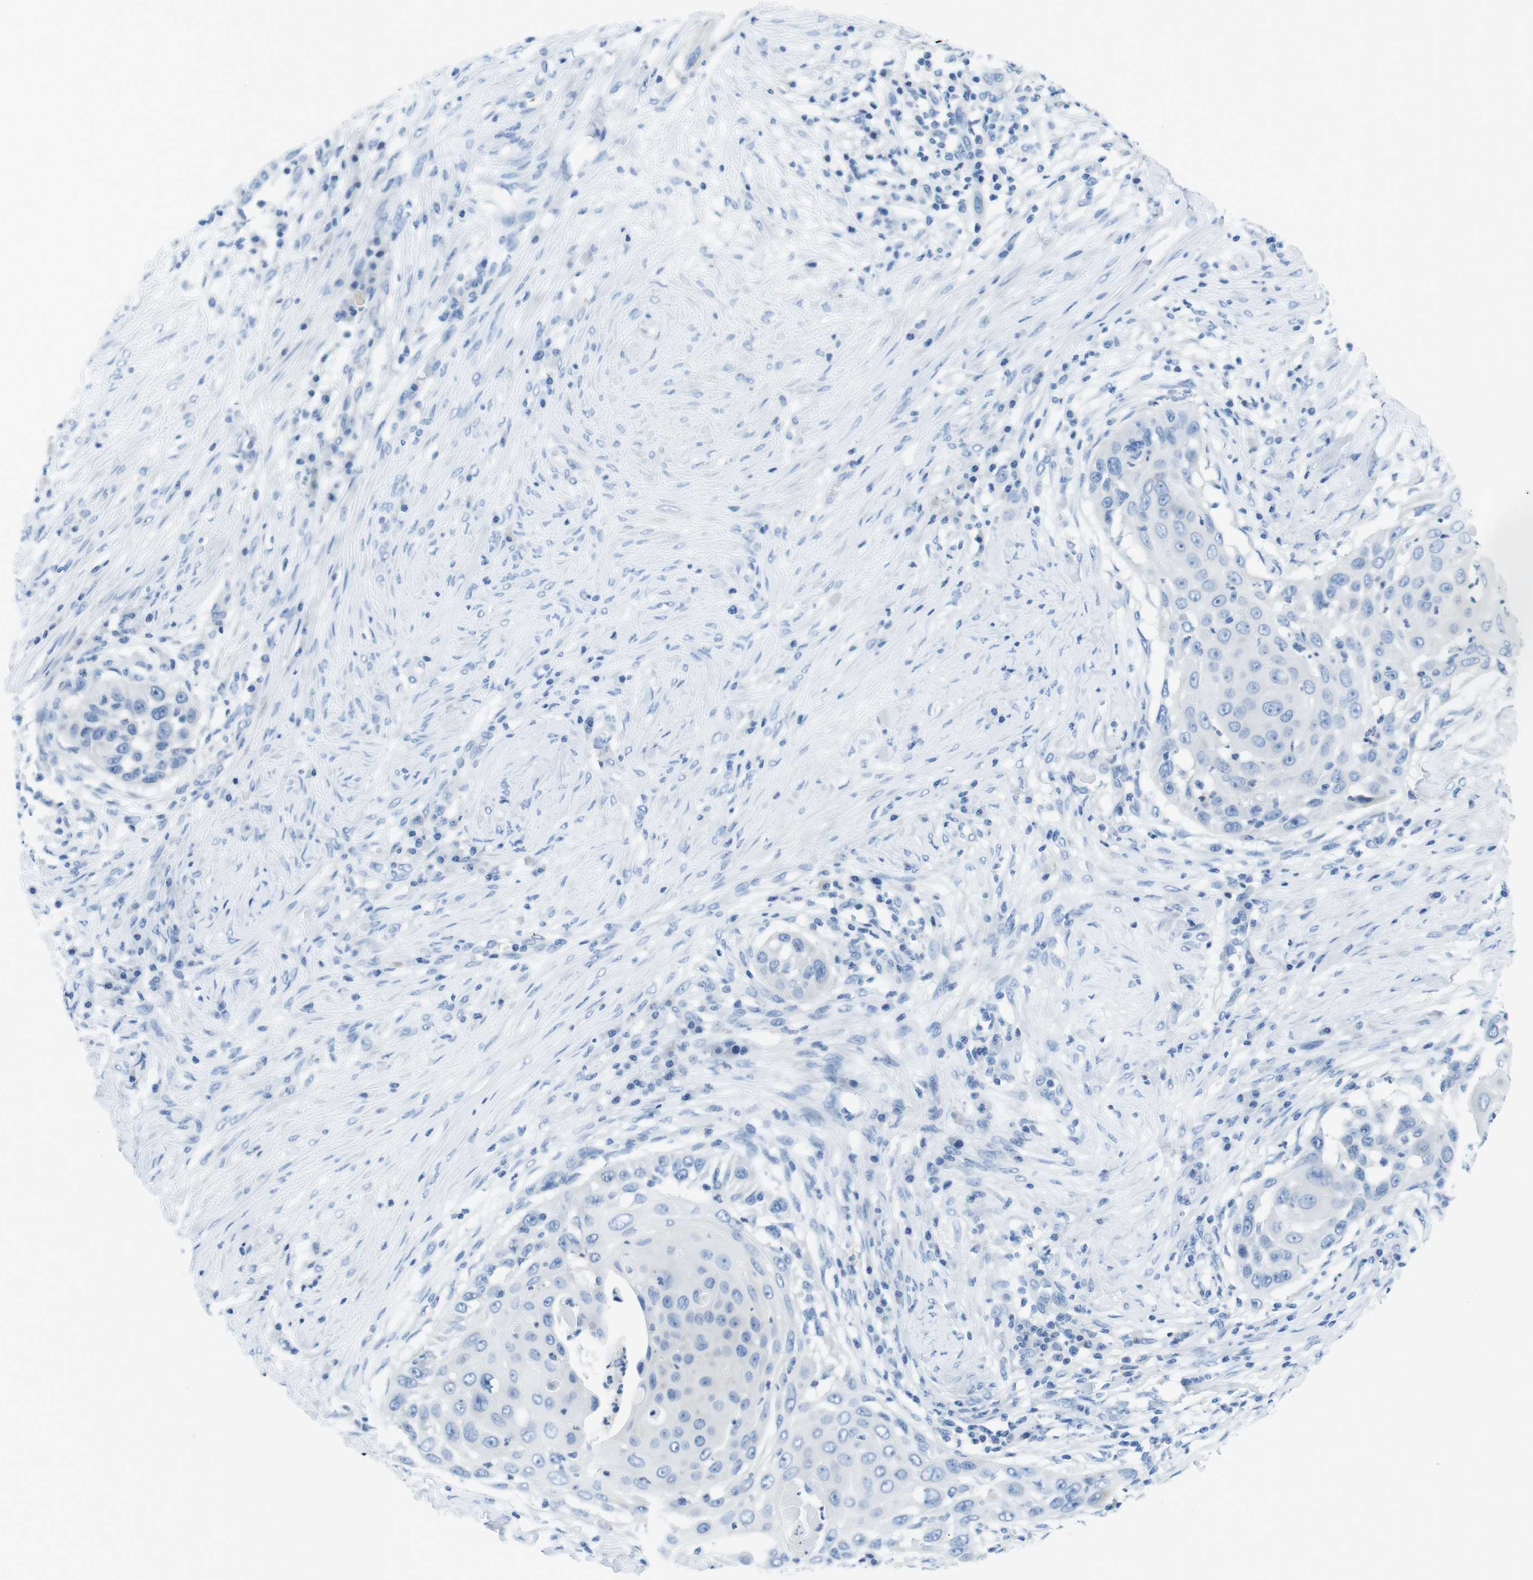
{"staining": {"intensity": "negative", "quantity": "none", "location": "none"}, "tissue": "skin cancer", "cell_type": "Tumor cells", "image_type": "cancer", "snomed": [{"axis": "morphology", "description": "Squamous cell carcinoma, NOS"}, {"axis": "topography", "description": "Skin"}], "caption": "An IHC photomicrograph of skin cancer (squamous cell carcinoma) is shown. There is no staining in tumor cells of skin cancer (squamous cell carcinoma).", "gene": "ASIC5", "patient": {"sex": "female", "age": 44}}